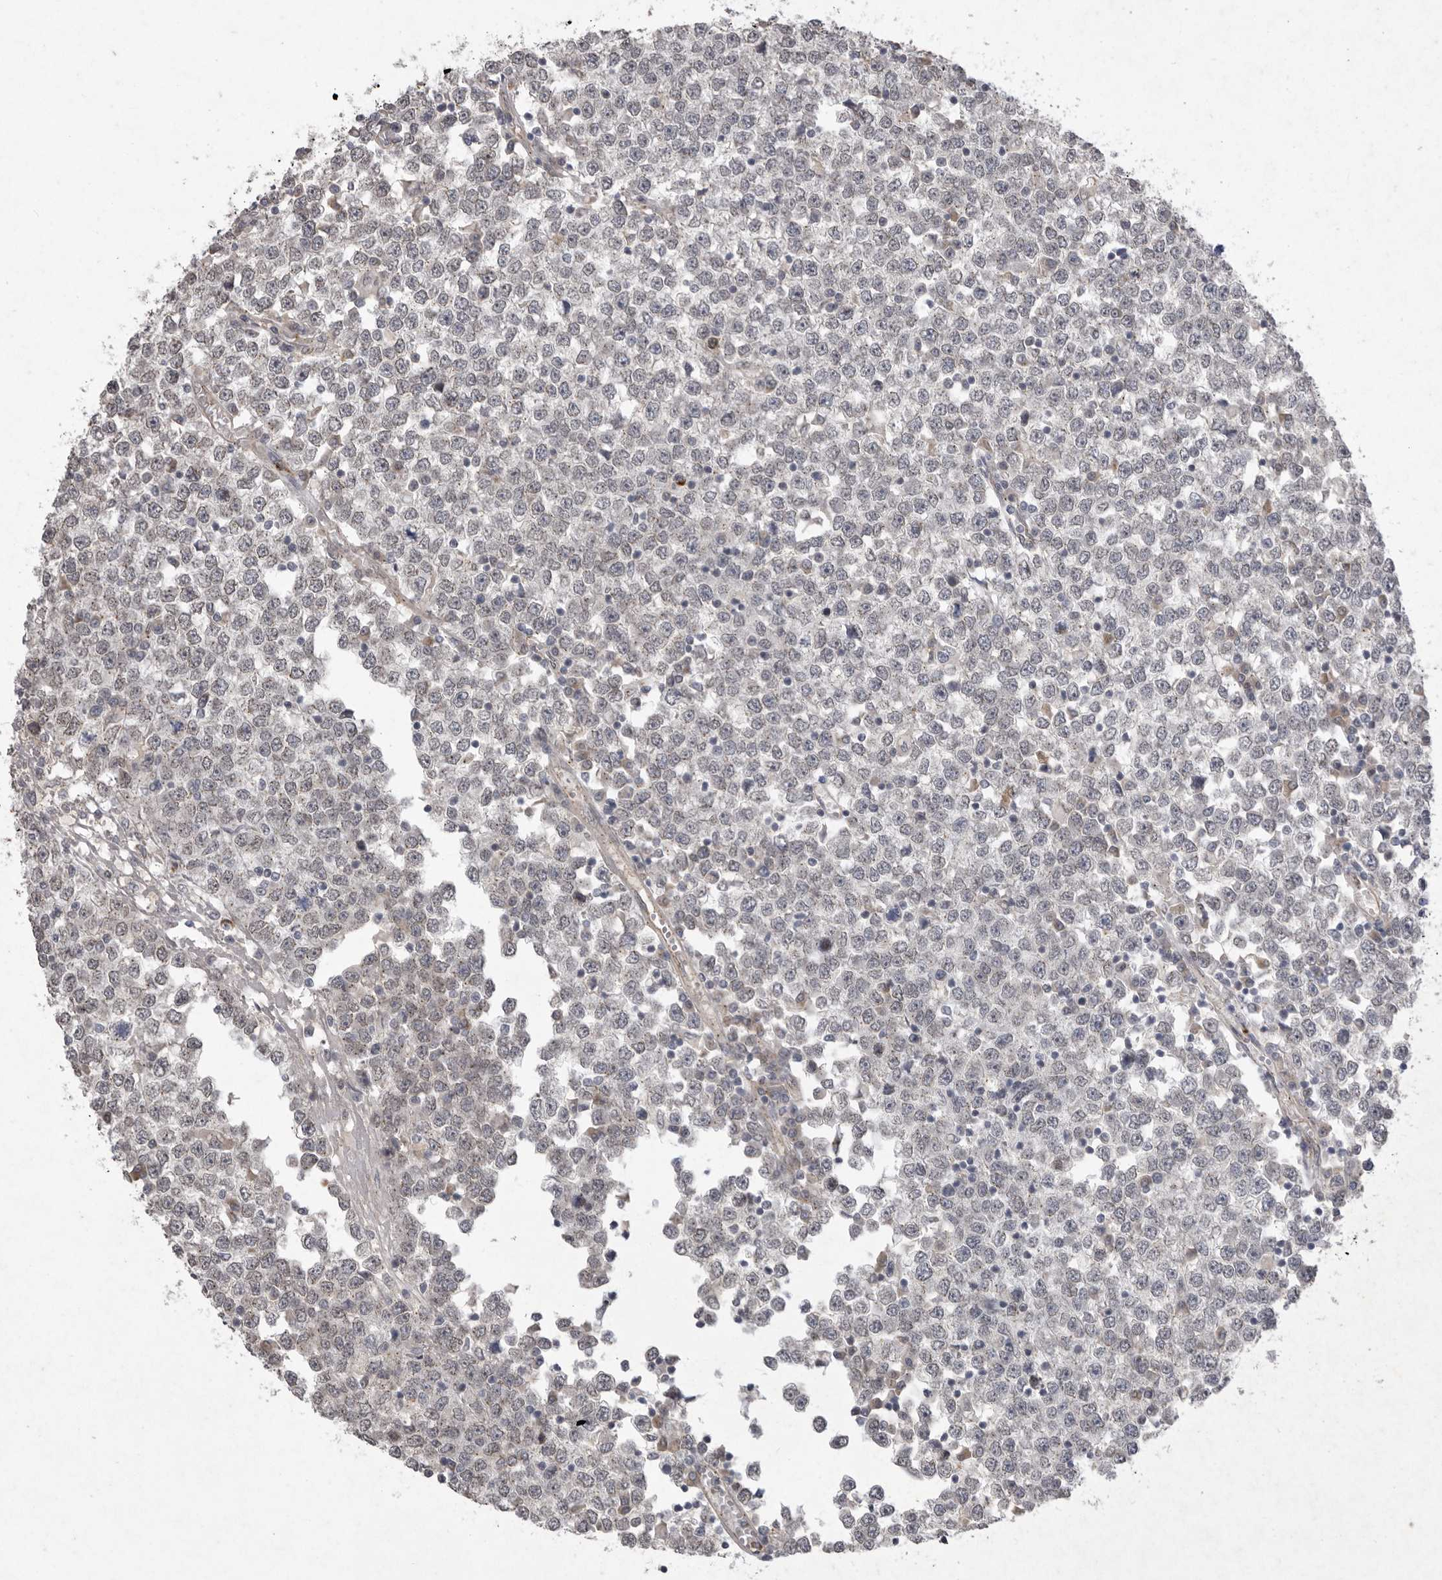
{"staining": {"intensity": "negative", "quantity": "none", "location": "none"}, "tissue": "testis cancer", "cell_type": "Tumor cells", "image_type": "cancer", "snomed": [{"axis": "morphology", "description": "Seminoma, NOS"}, {"axis": "topography", "description": "Testis"}], "caption": "Testis cancer was stained to show a protein in brown. There is no significant staining in tumor cells.", "gene": "TLR3", "patient": {"sex": "male", "age": 65}}